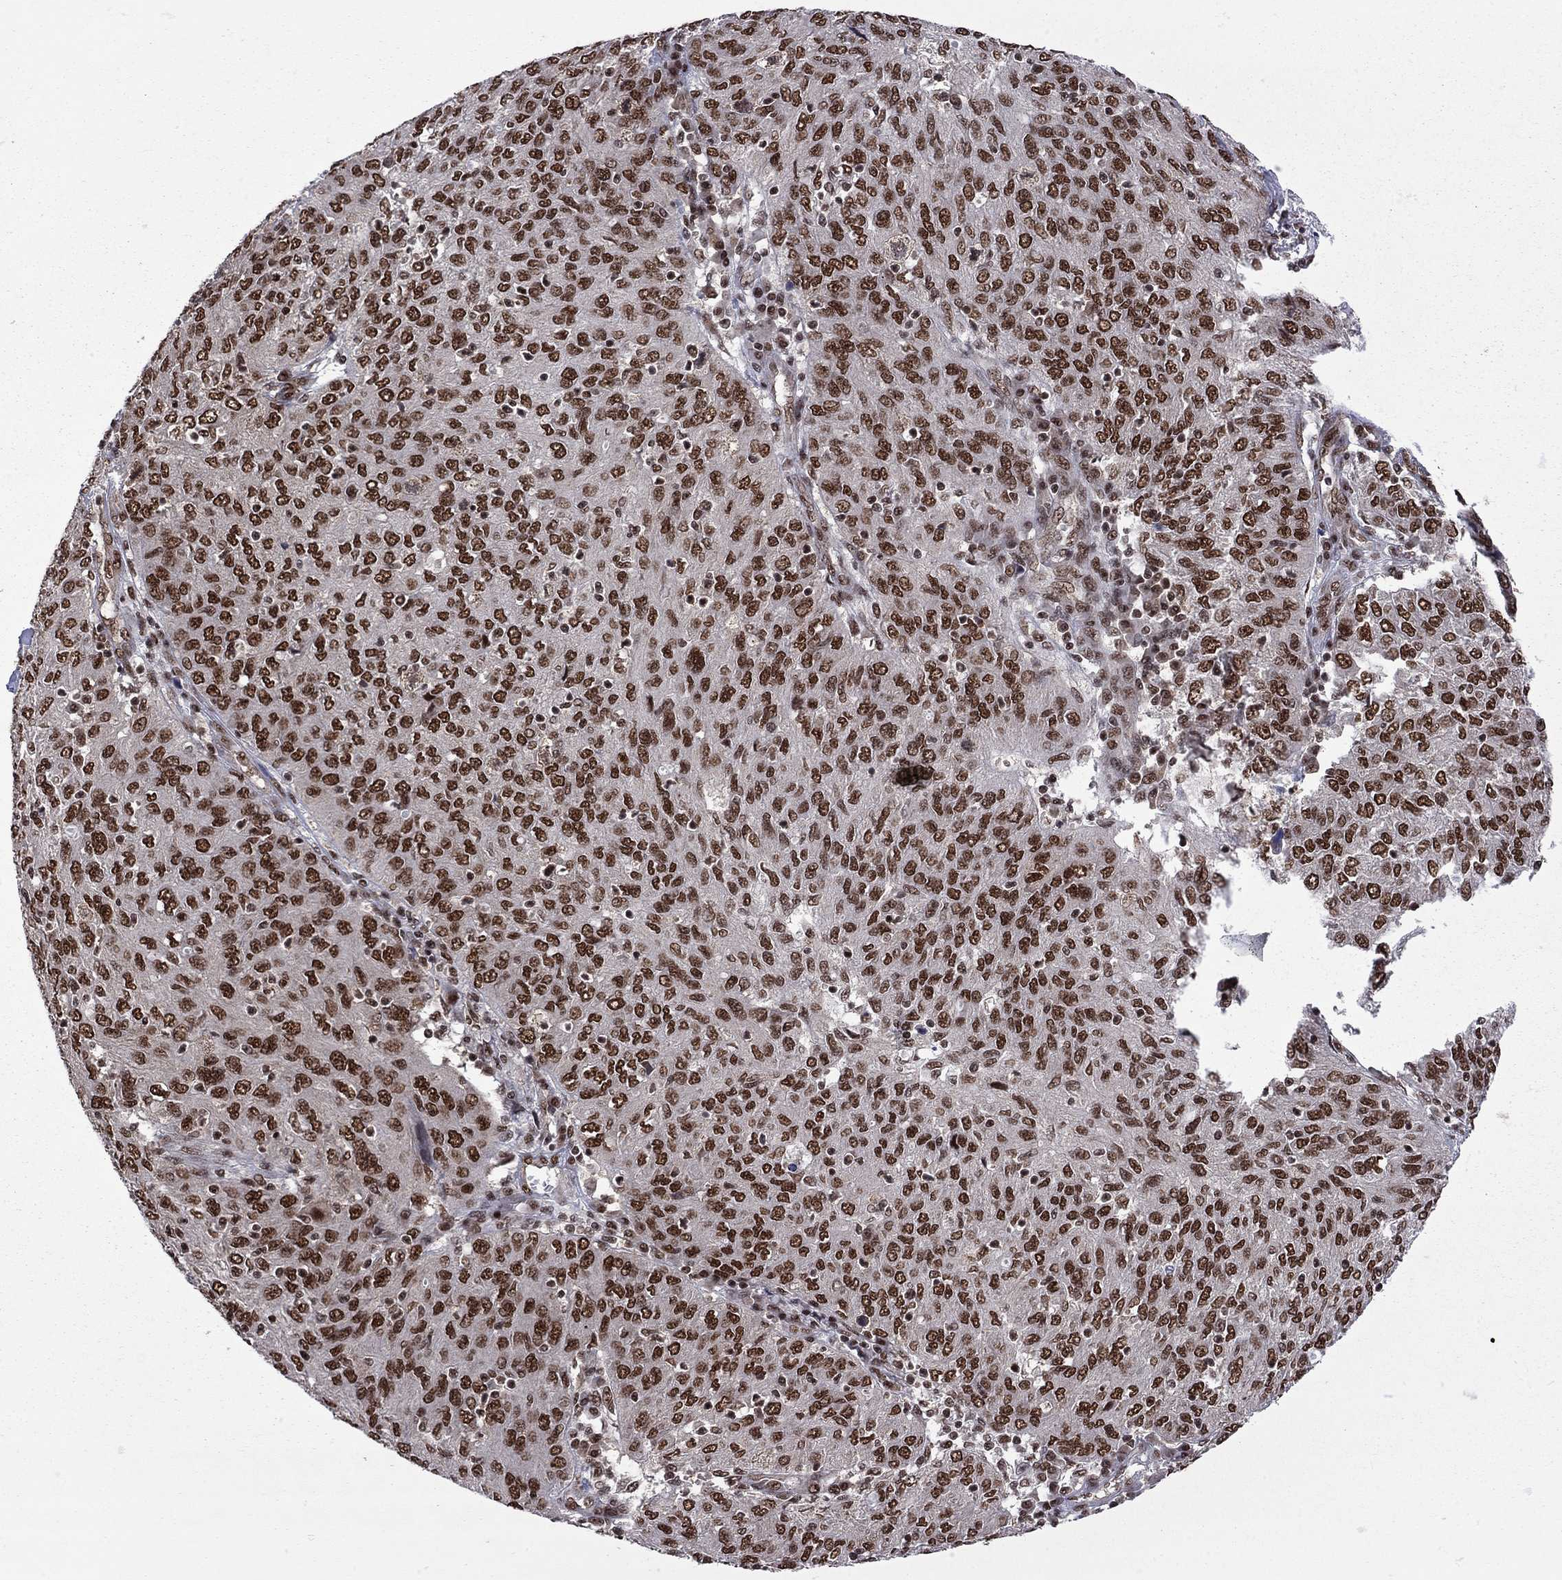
{"staining": {"intensity": "strong", "quantity": ">75%", "location": "nuclear"}, "tissue": "ovarian cancer", "cell_type": "Tumor cells", "image_type": "cancer", "snomed": [{"axis": "morphology", "description": "Carcinoma, endometroid"}, {"axis": "topography", "description": "Ovary"}], "caption": "Protein analysis of ovarian cancer (endometroid carcinoma) tissue exhibits strong nuclear positivity in approximately >75% of tumor cells.", "gene": "MED25", "patient": {"sex": "female", "age": 50}}